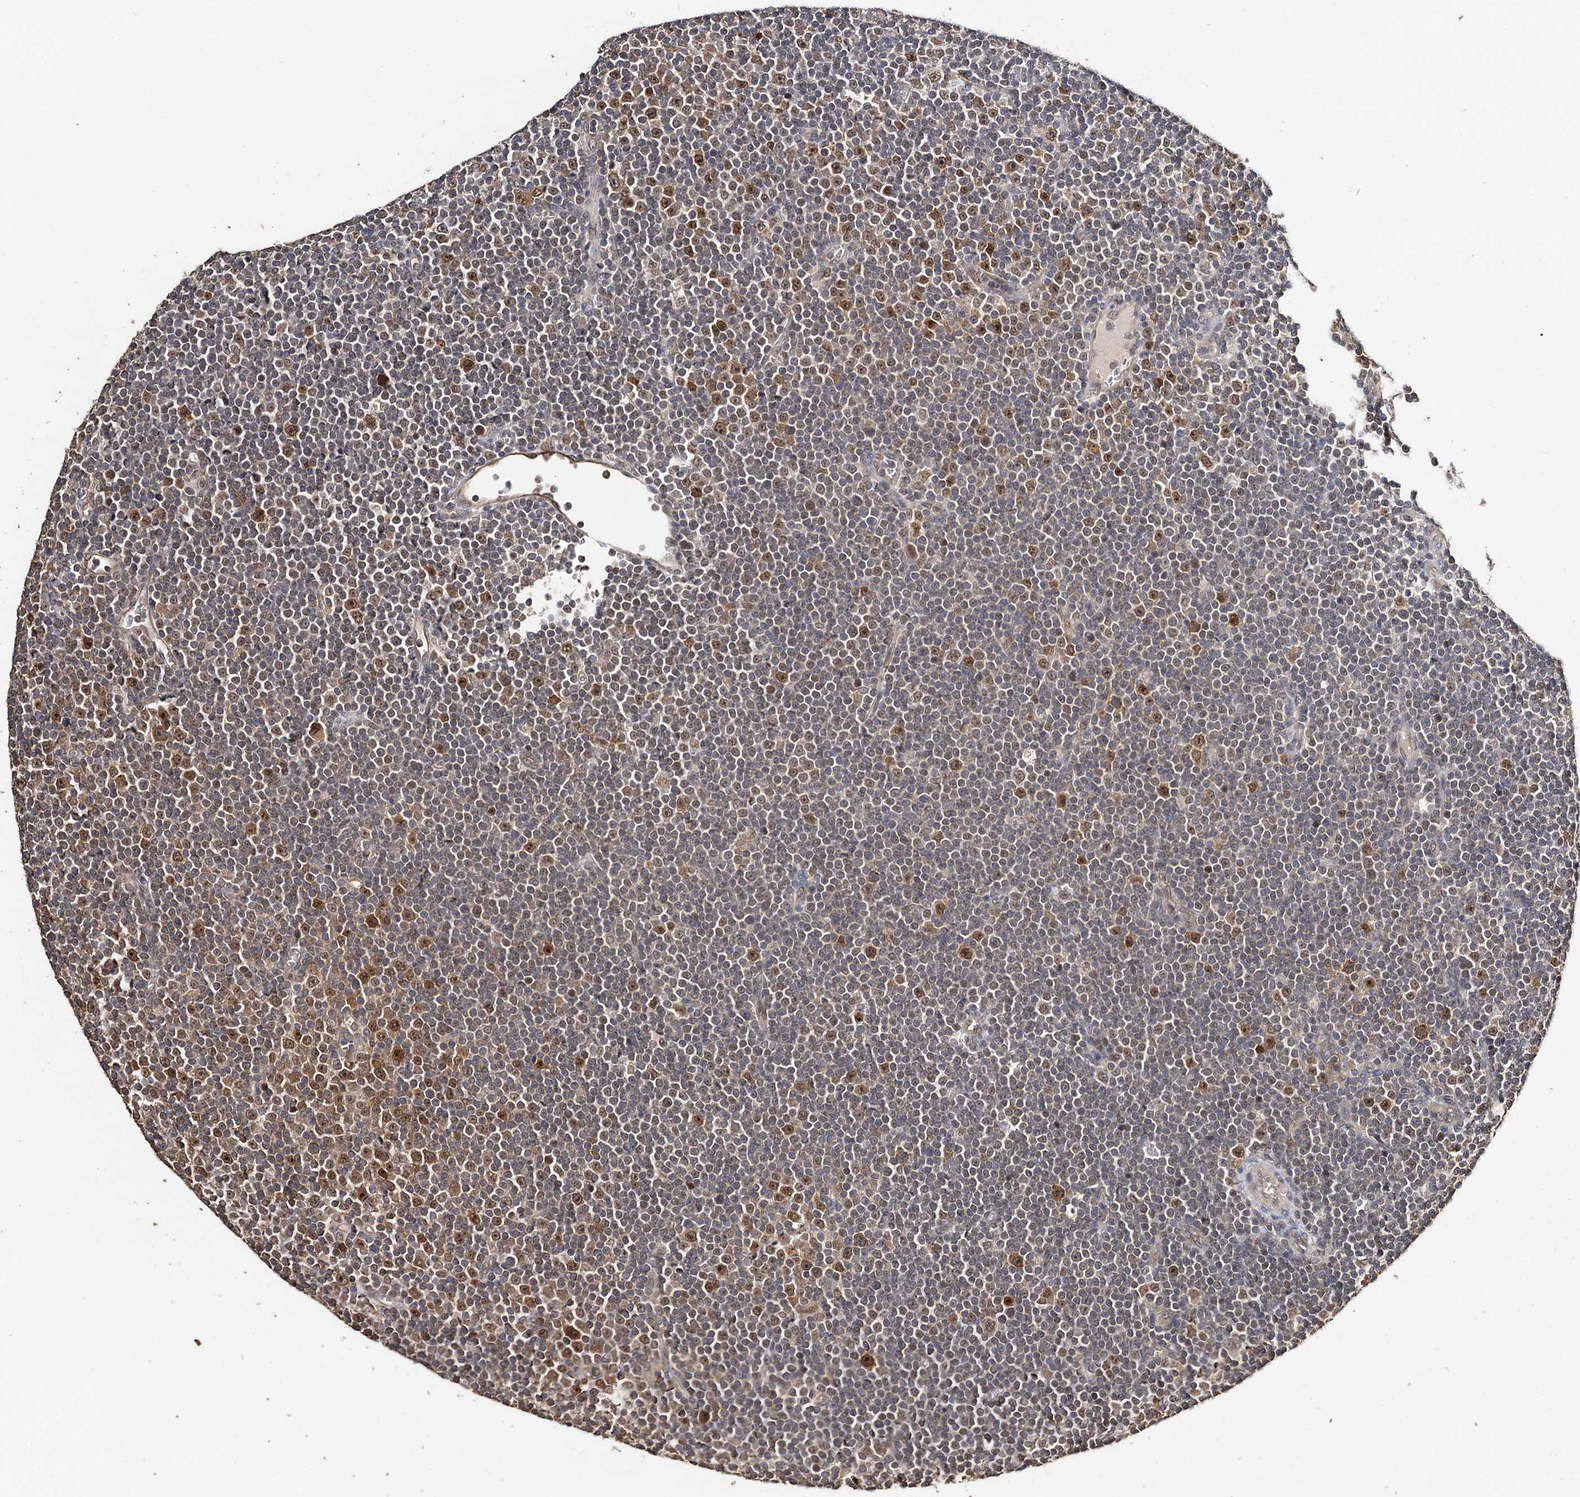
{"staining": {"intensity": "moderate", "quantity": "<25%", "location": "nuclear"}, "tissue": "lymphoma", "cell_type": "Tumor cells", "image_type": "cancer", "snomed": [{"axis": "morphology", "description": "Malignant lymphoma, non-Hodgkin's type, Low grade"}, {"axis": "topography", "description": "Lymph node"}], "caption": "An immunohistochemistry (IHC) micrograph of neoplastic tissue is shown. Protein staining in brown highlights moderate nuclear positivity in low-grade malignant lymphoma, non-Hodgkin's type within tumor cells.", "gene": "NOPCHAP1", "patient": {"sex": "female", "age": 67}}